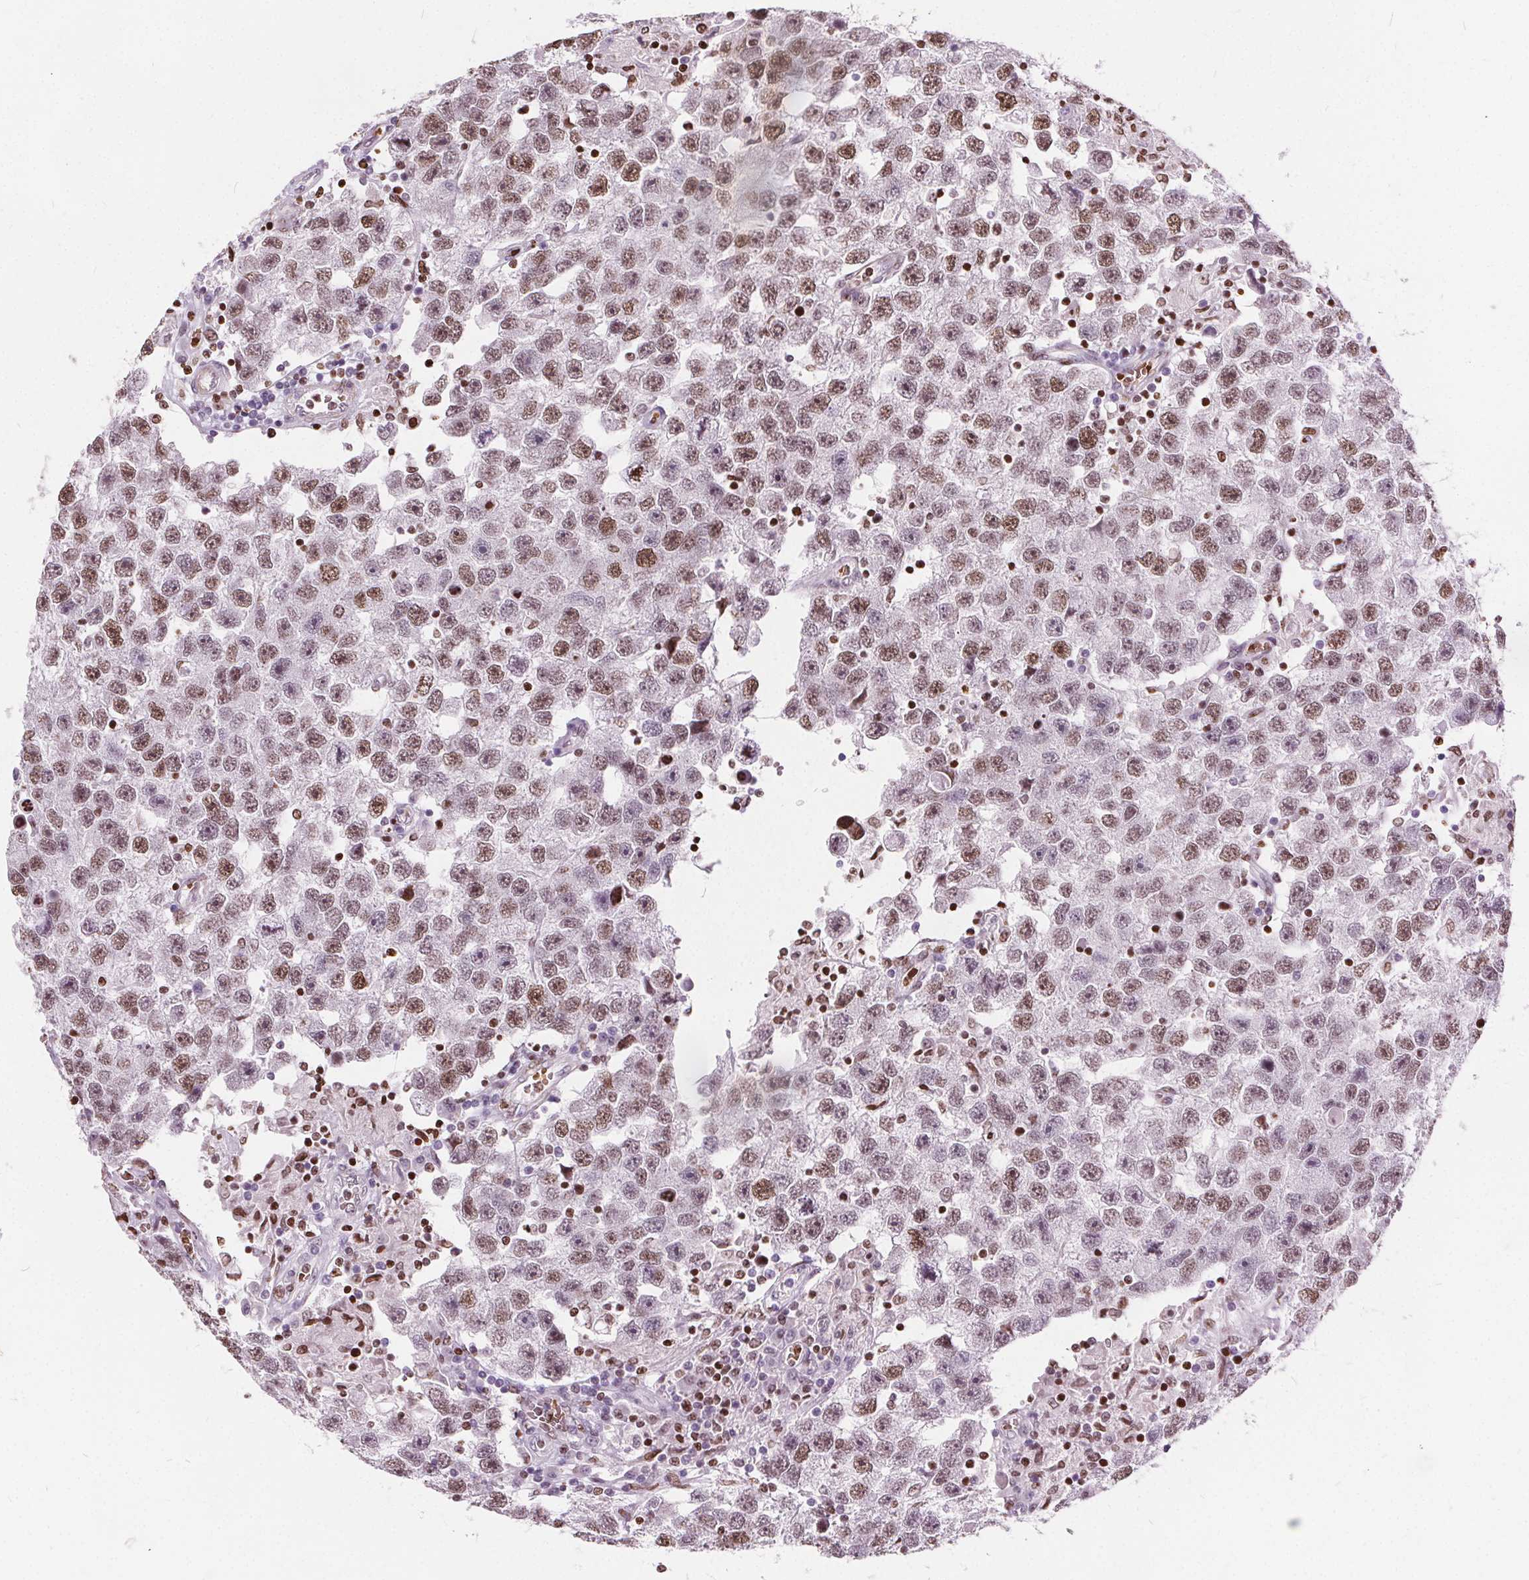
{"staining": {"intensity": "moderate", "quantity": "25%-75%", "location": "nuclear"}, "tissue": "testis cancer", "cell_type": "Tumor cells", "image_type": "cancer", "snomed": [{"axis": "morphology", "description": "Seminoma, NOS"}, {"axis": "topography", "description": "Testis"}], "caption": "This image shows immunohistochemistry (IHC) staining of seminoma (testis), with medium moderate nuclear positivity in about 25%-75% of tumor cells.", "gene": "ISLR2", "patient": {"sex": "male", "age": 26}}